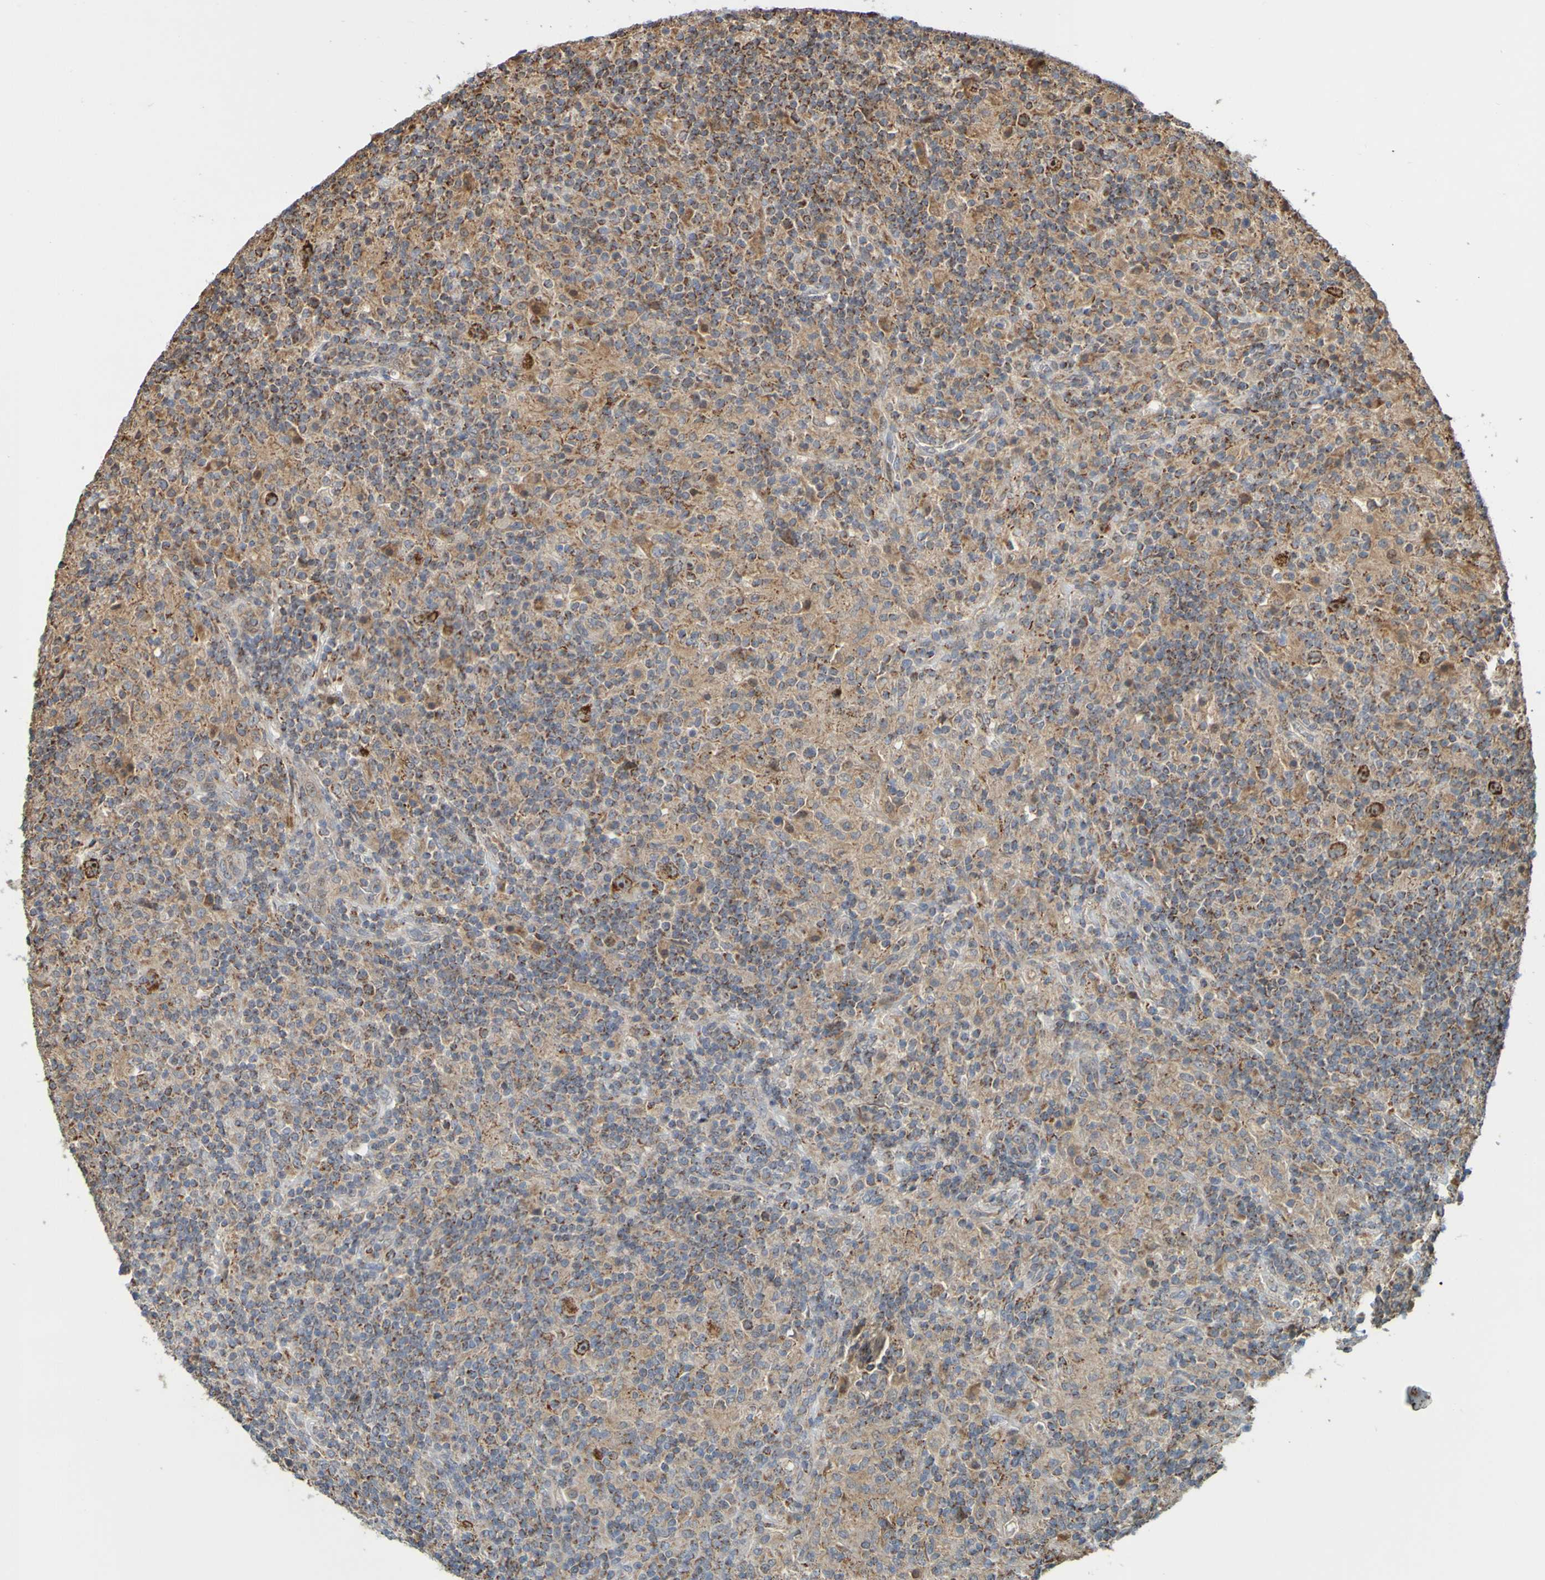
{"staining": {"intensity": "strong", "quantity": ">75%", "location": "cytoplasmic/membranous"}, "tissue": "lymphoma", "cell_type": "Tumor cells", "image_type": "cancer", "snomed": [{"axis": "morphology", "description": "Hodgkin's disease, NOS"}, {"axis": "topography", "description": "Lymph node"}], "caption": "Strong cytoplasmic/membranous staining for a protein is identified in approximately >75% of tumor cells of lymphoma using IHC.", "gene": "TMBIM1", "patient": {"sex": "male", "age": 70}}